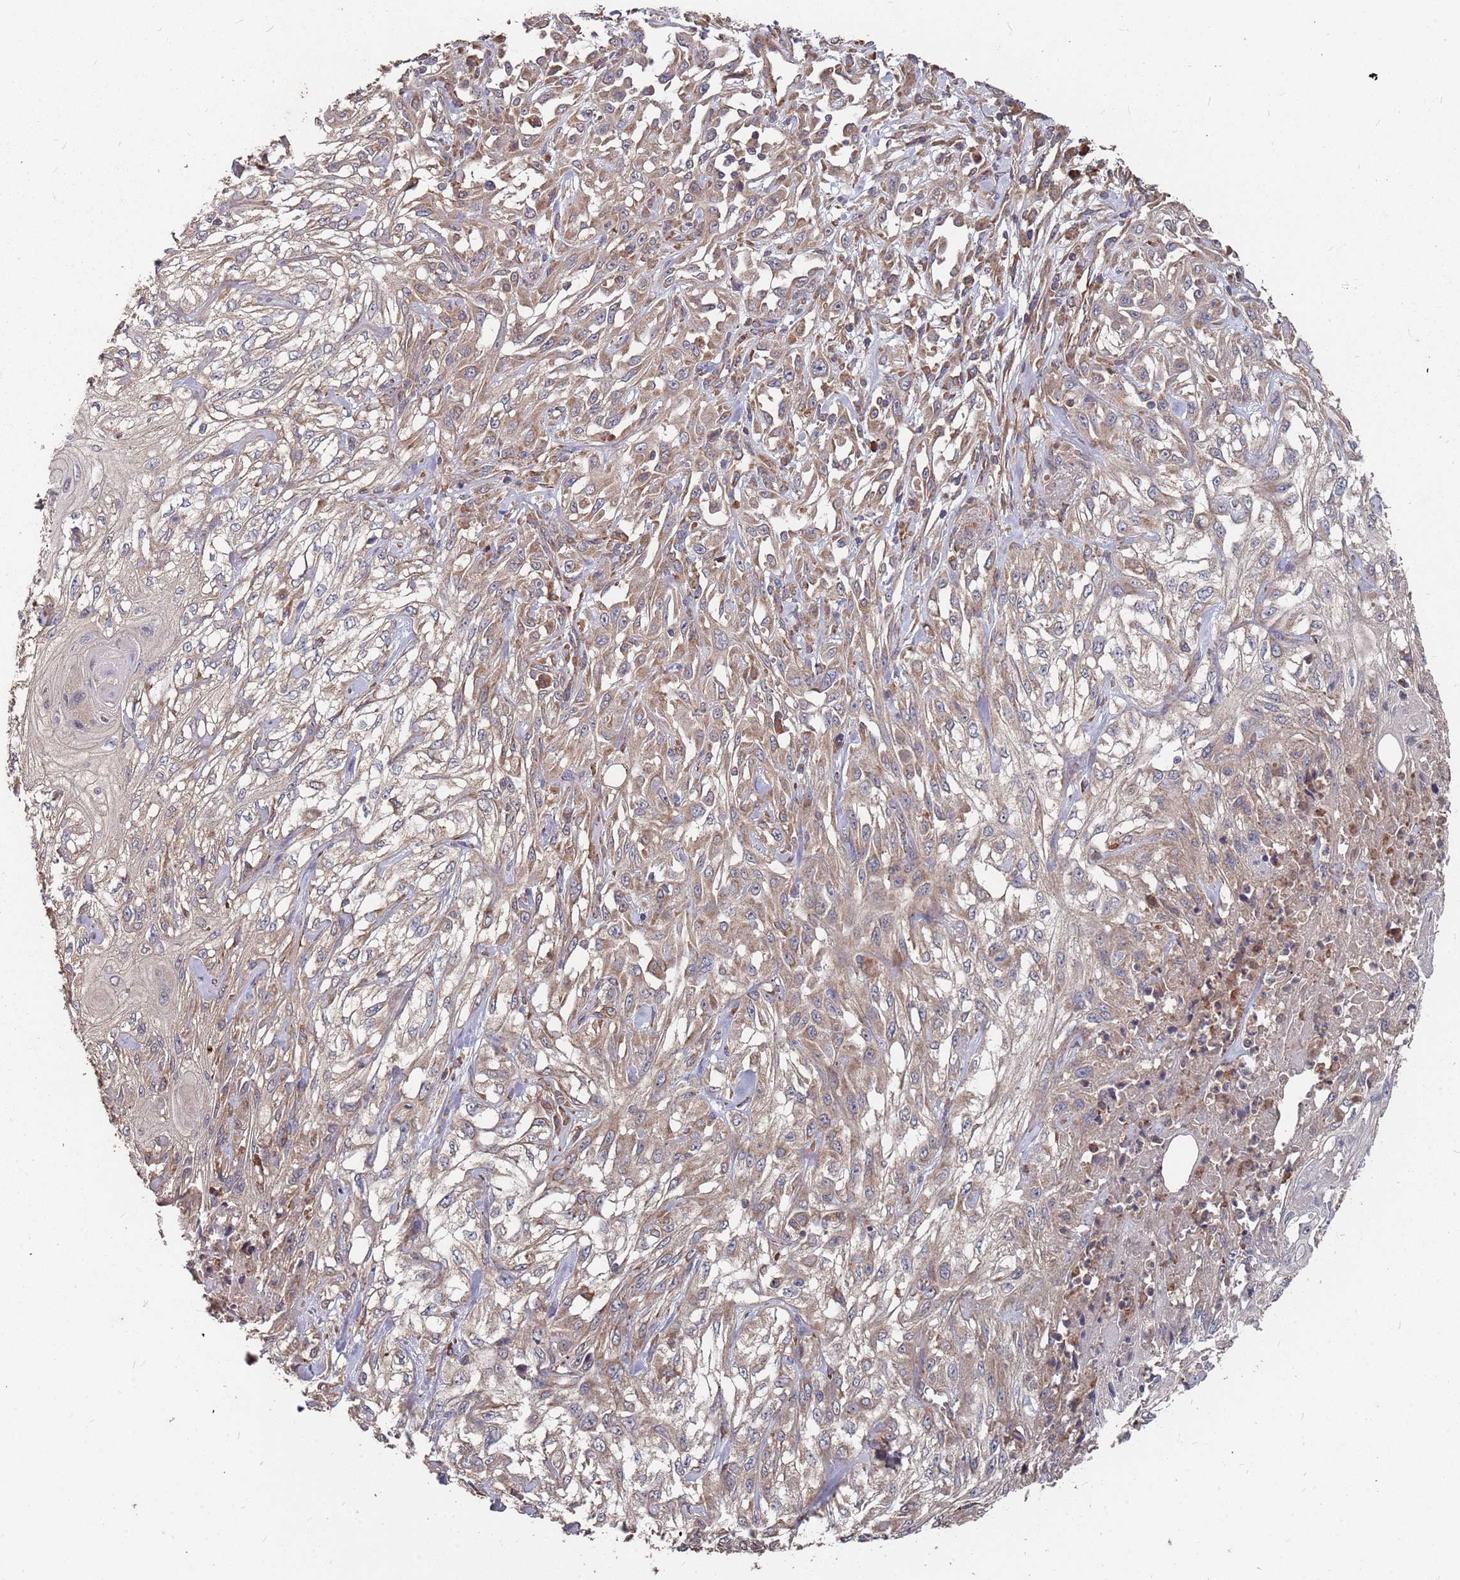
{"staining": {"intensity": "moderate", "quantity": ">75%", "location": "cytoplasmic/membranous"}, "tissue": "skin cancer", "cell_type": "Tumor cells", "image_type": "cancer", "snomed": [{"axis": "morphology", "description": "Squamous cell carcinoma, NOS"}, {"axis": "morphology", "description": "Squamous cell carcinoma, metastatic, NOS"}, {"axis": "topography", "description": "Skin"}, {"axis": "topography", "description": "Lymph node"}], "caption": "An image of skin cancer (metastatic squamous cell carcinoma) stained for a protein reveals moderate cytoplasmic/membranous brown staining in tumor cells.", "gene": "ATG5", "patient": {"sex": "male", "age": 75}}